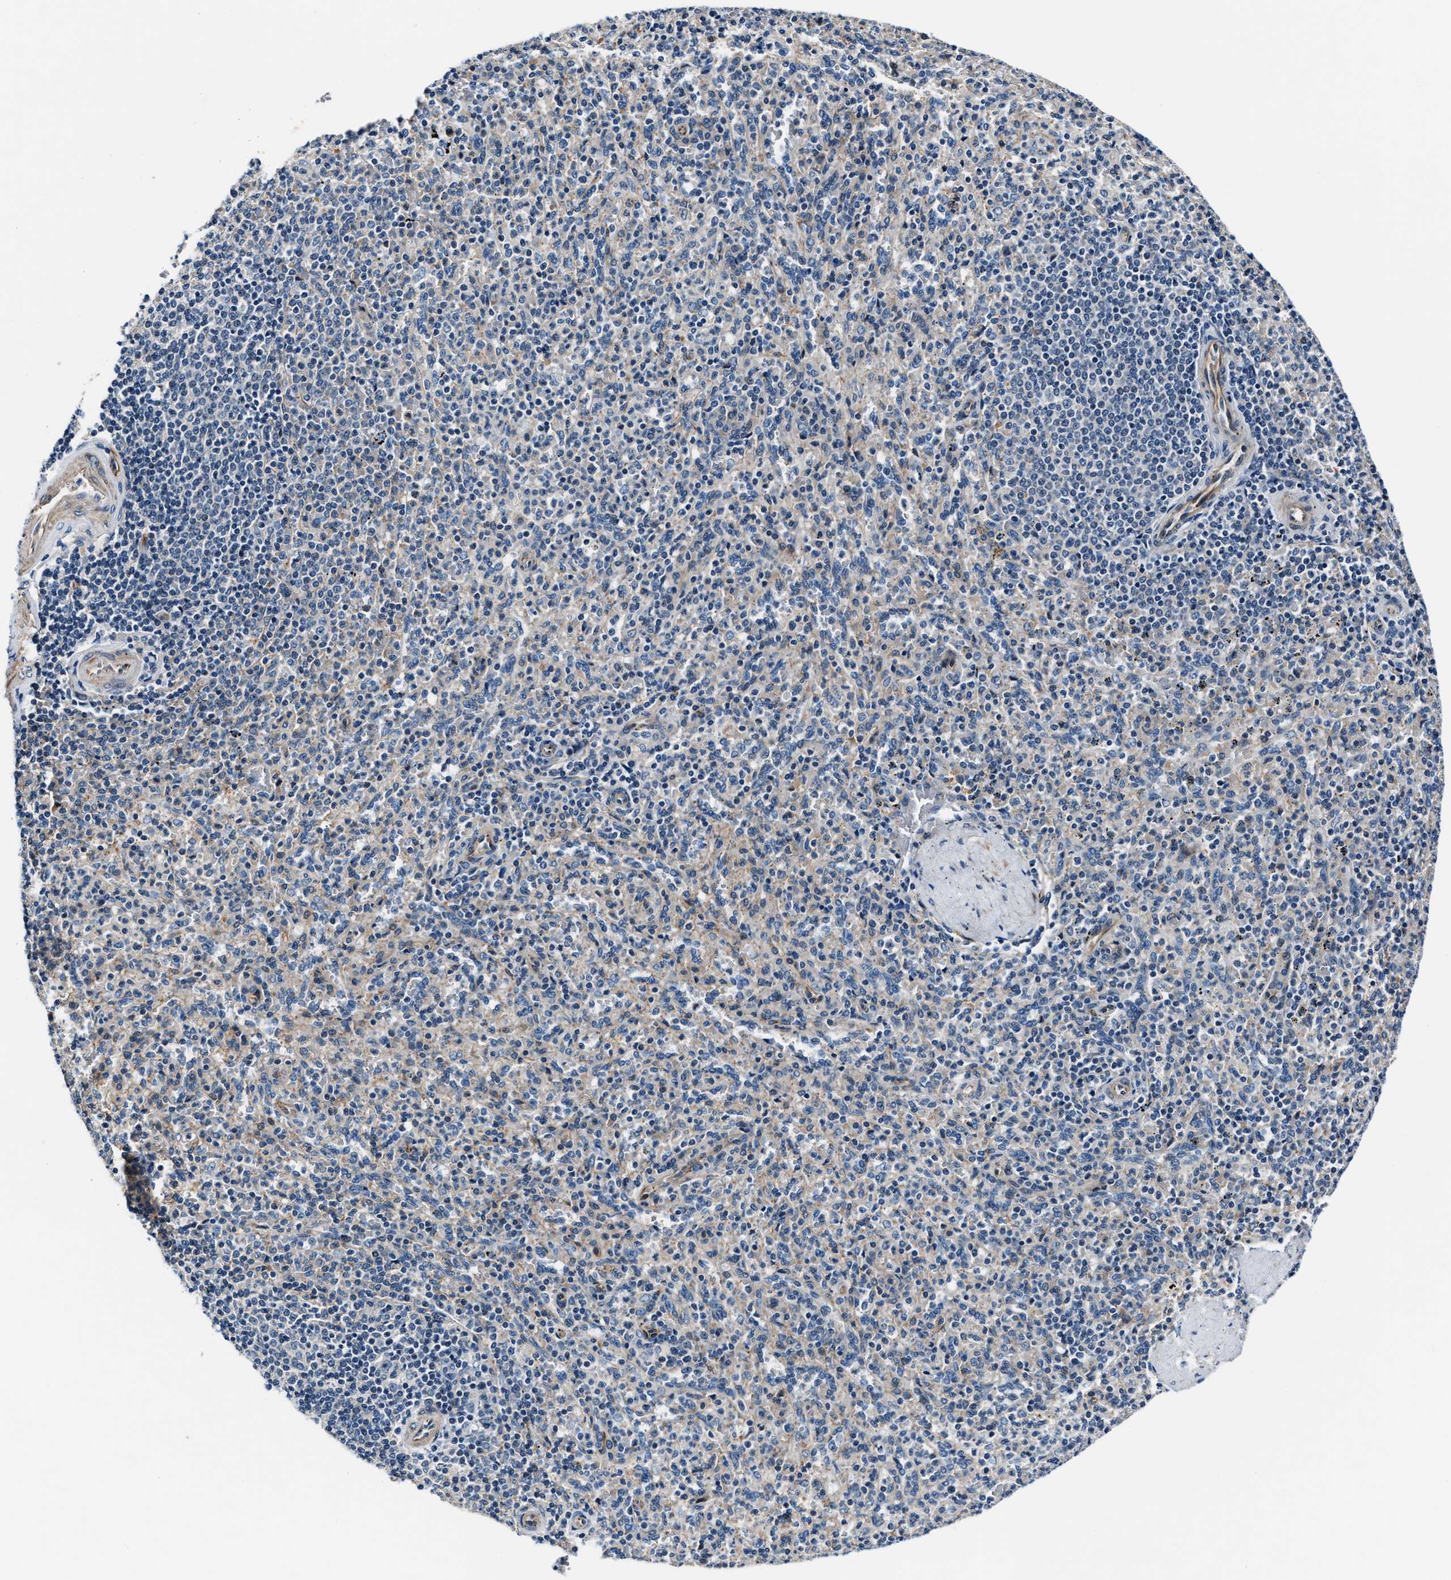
{"staining": {"intensity": "negative", "quantity": "none", "location": "none"}, "tissue": "spleen", "cell_type": "Cells in red pulp", "image_type": "normal", "snomed": [{"axis": "morphology", "description": "Normal tissue, NOS"}, {"axis": "topography", "description": "Spleen"}], "caption": "A high-resolution micrograph shows immunohistochemistry (IHC) staining of unremarkable spleen, which exhibits no significant positivity in cells in red pulp. (DAB (3,3'-diaminobenzidine) immunohistochemistry (IHC), high magnification).", "gene": "MPDZ", "patient": {"sex": "male", "age": 36}}